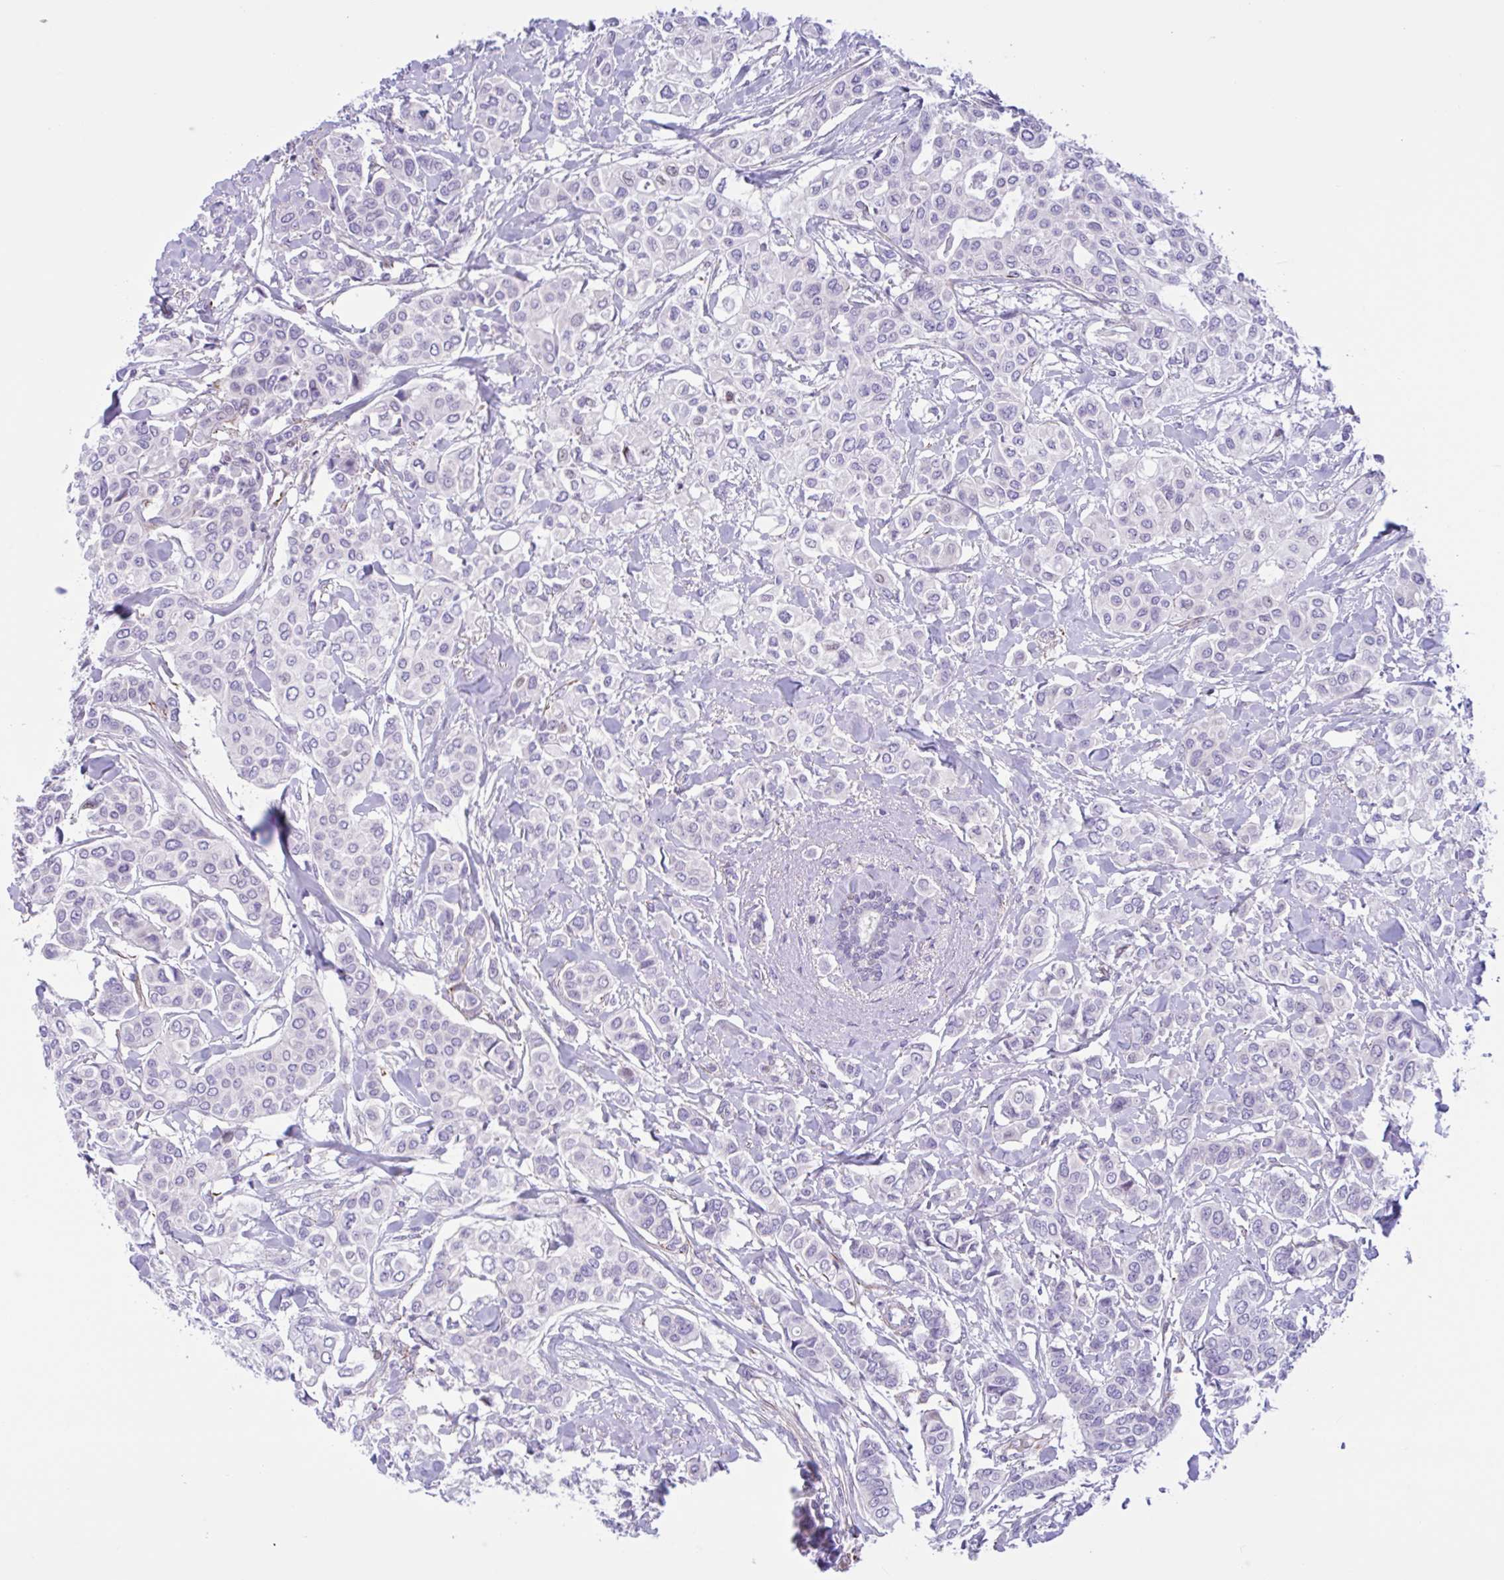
{"staining": {"intensity": "negative", "quantity": "none", "location": "none"}, "tissue": "breast cancer", "cell_type": "Tumor cells", "image_type": "cancer", "snomed": [{"axis": "morphology", "description": "Lobular carcinoma"}, {"axis": "topography", "description": "Breast"}], "caption": "Immunohistochemistry (IHC) image of breast cancer stained for a protein (brown), which demonstrates no positivity in tumor cells.", "gene": "AHCYL2", "patient": {"sex": "female", "age": 51}}